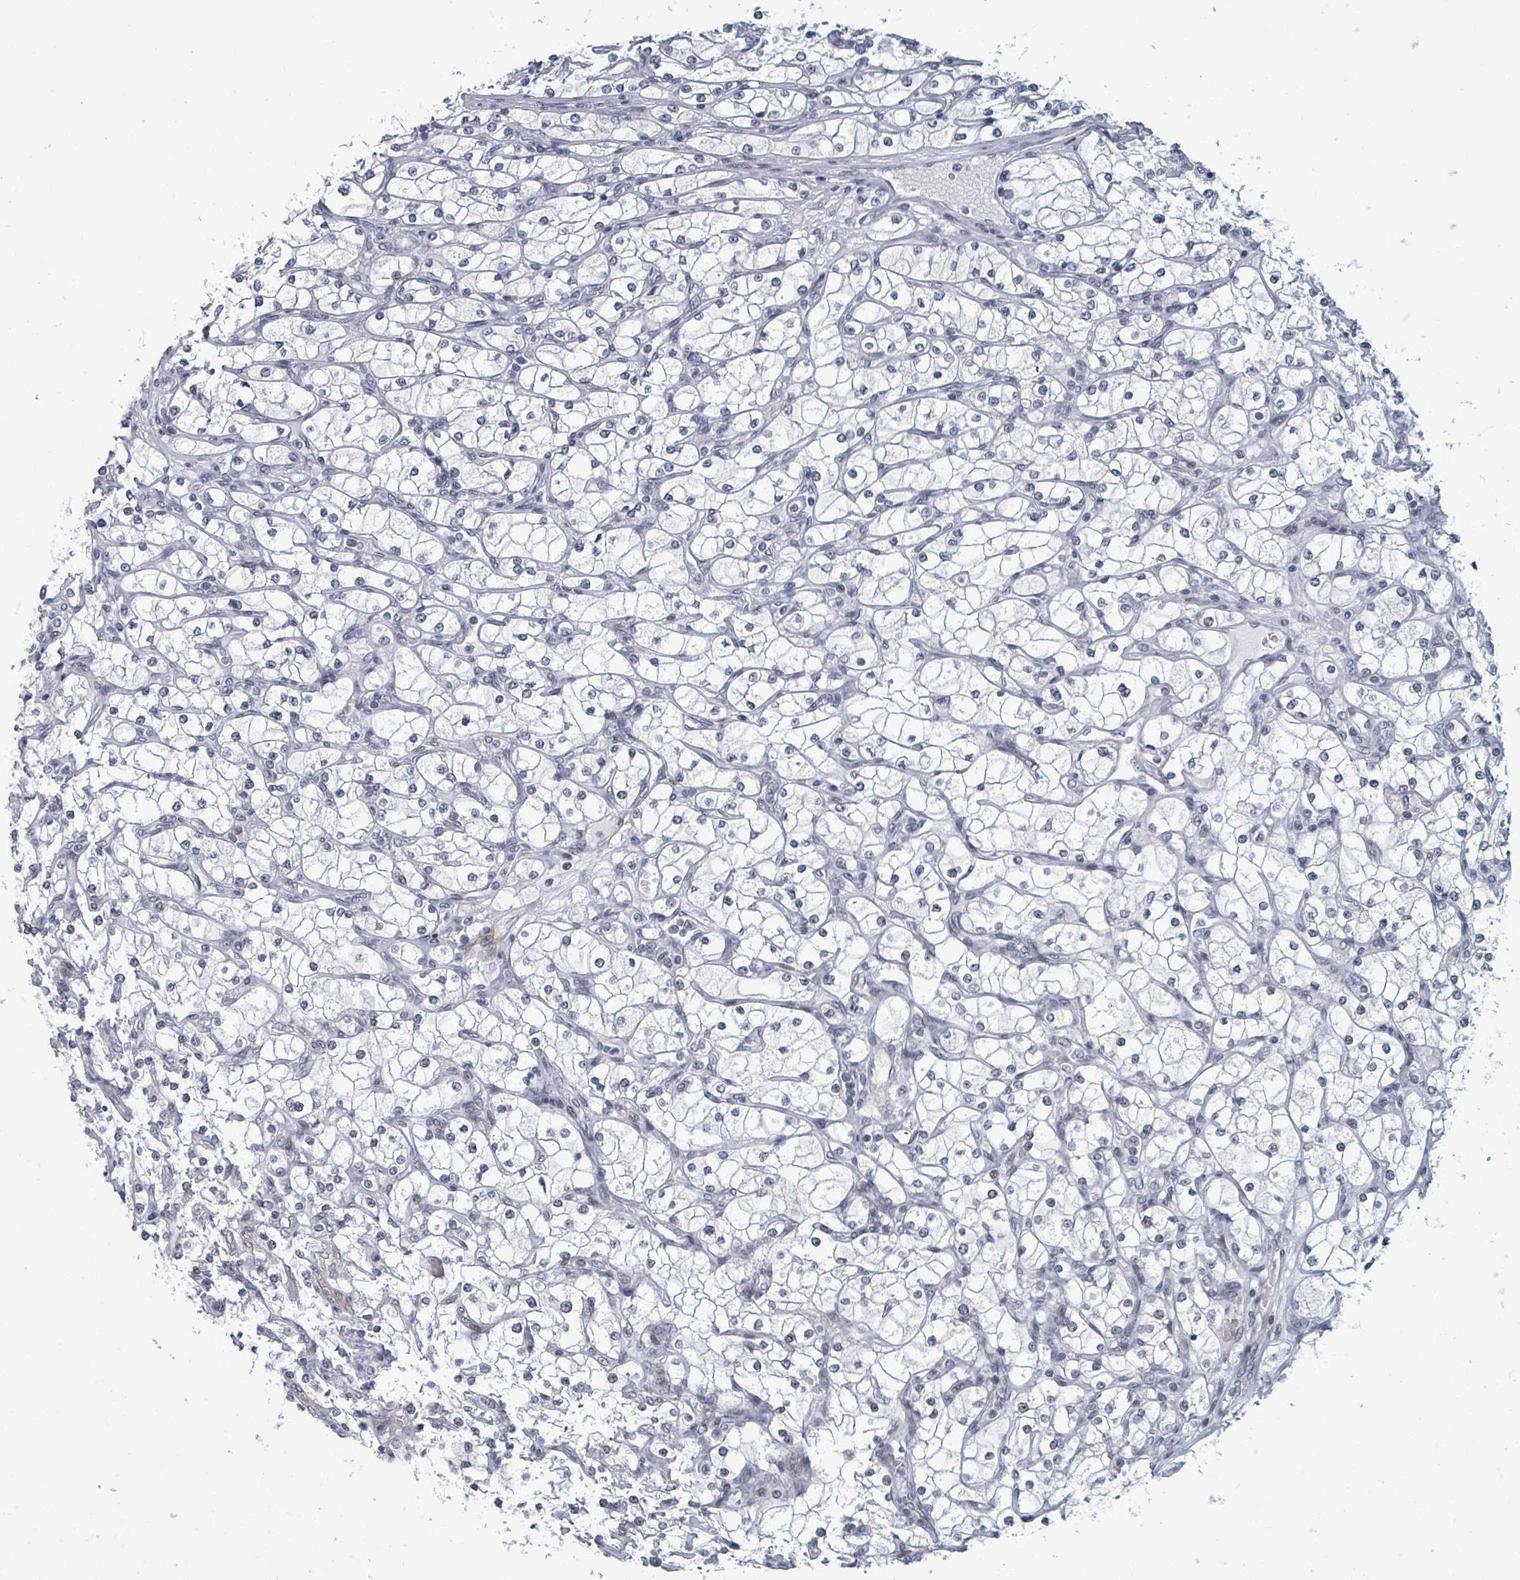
{"staining": {"intensity": "negative", "quantity": "none", "location": "none"}, "tissue": "renal cancer", "cell_type": "Tumor cells", "image_type": "cancer", "snomed": [{"axis": "morphology", "description": "Adenocarcinoma, NOS"}, {"axis": "topography", "description": "Kidney"}], "caption": "DAB (3,3'-diaminobenzidine) immunohistochemical staining of human renal cancer demonstrates no significant expression in tumor cells. (Brightfield microscopy of DAB (3,3'-diaminobenzidine) immunohistochemistry (IHC) at high magnification).", "gene": "ERCC5", "patient": {"sex": "male", "age": 80}}